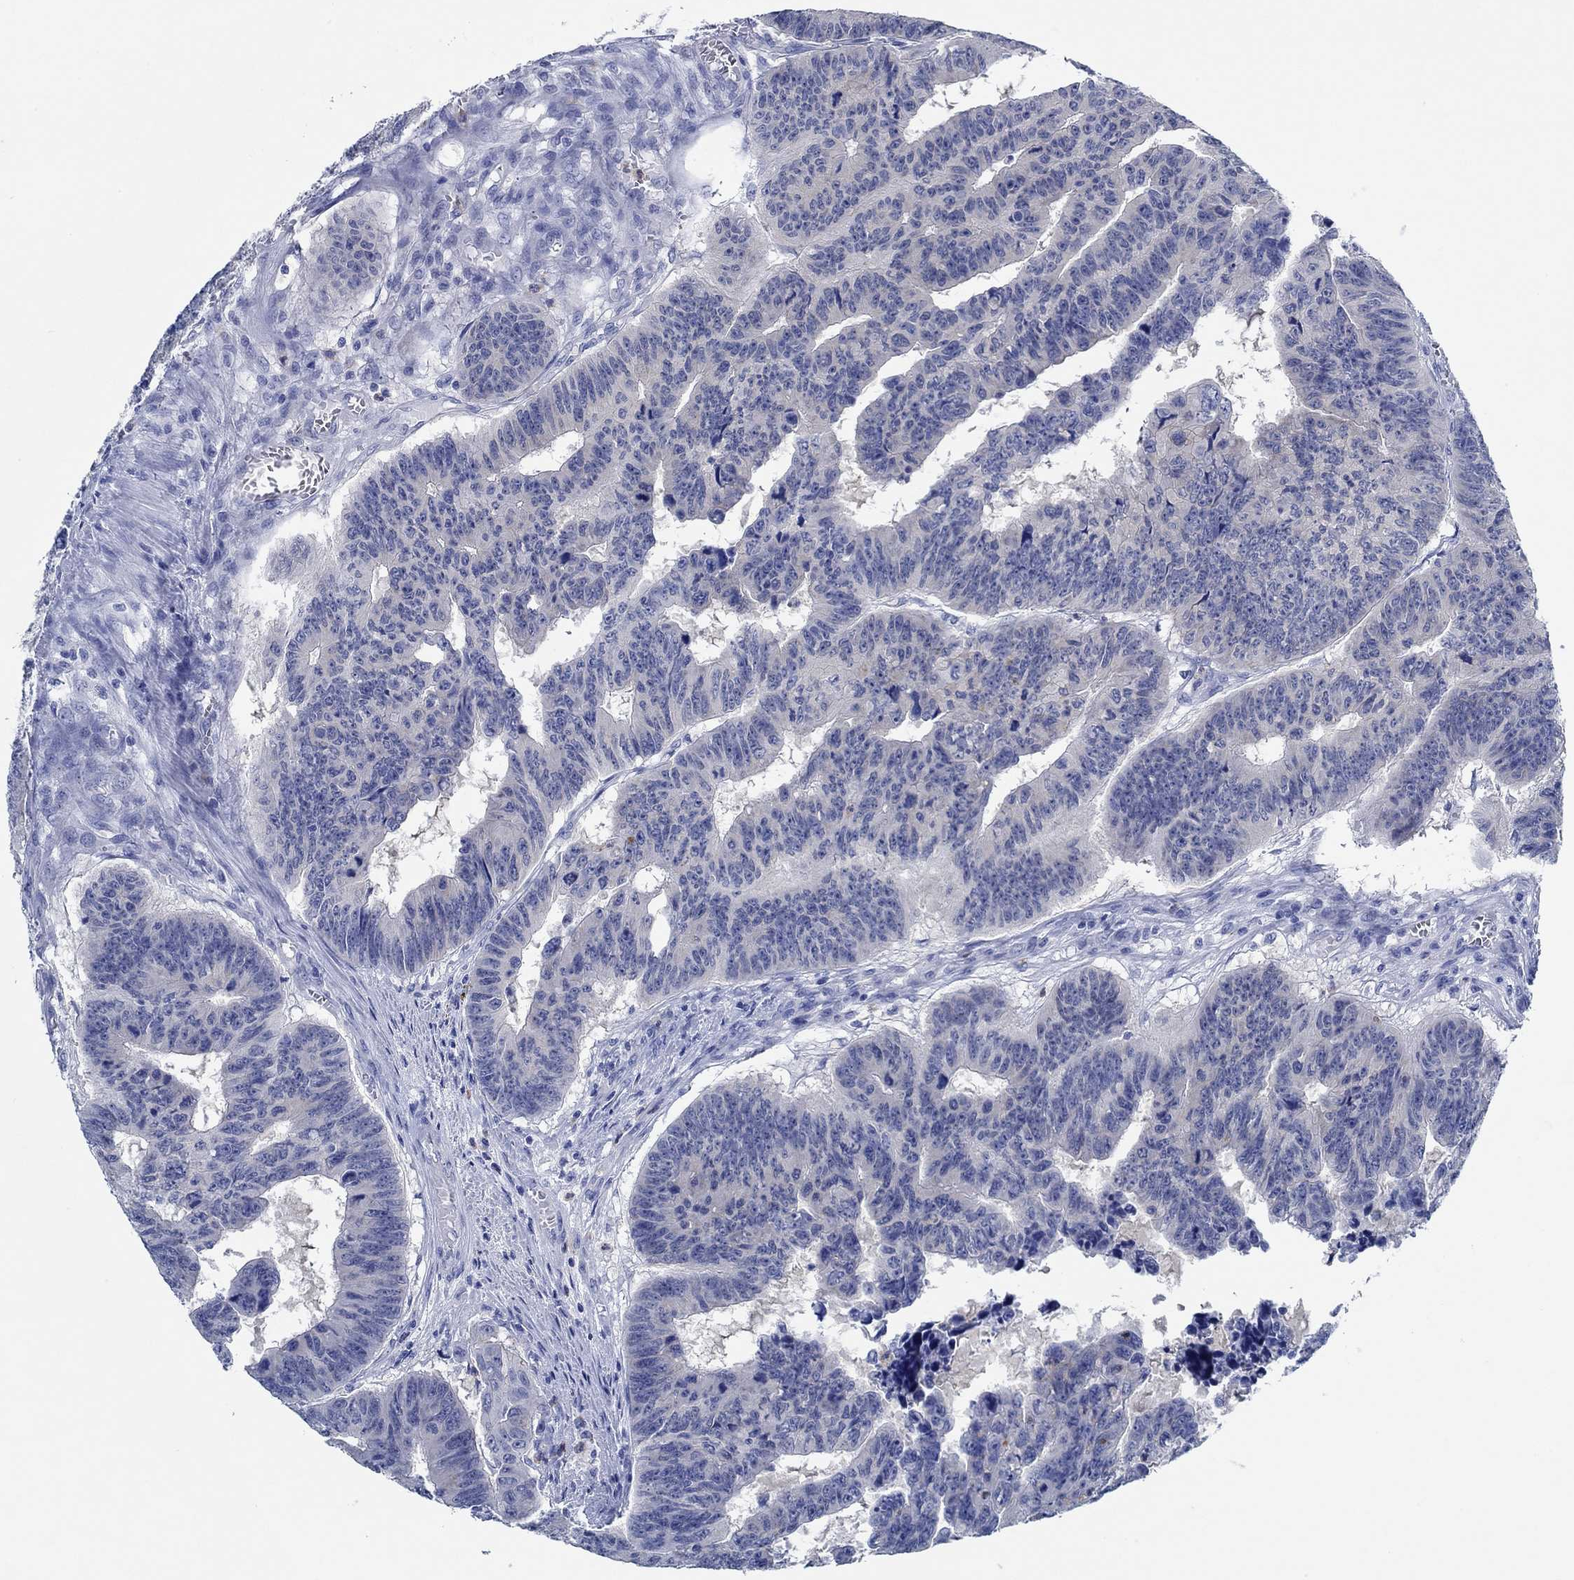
{"staining": {"intensity": "weak", "quantity": "<25%", "location": "cytoplasmic/membranous"}, "tissue": "colorectal cancer", "cell_type": "Tumor cells", "image_type": "cancer", "snomed": [{"axis": "morphology", "description": "Adenocarcinoma, NOS"}, {"axis": "topography", "description": "Appendix"}, {"axis": "topography", "description": "Colon"}, {"axis": "topography", "description": "Cecum"}, {"axis": "topography", "description": "Colon asc"}], "caption": "Colorectal adenocarcinoma was stained to show a protein in brown. There is no significant expression in tumor cells. (IHC, brightfield microscopy, high magnification).", "gene": "ZNF671", "patient": {"sex": "female", "age": 85}}